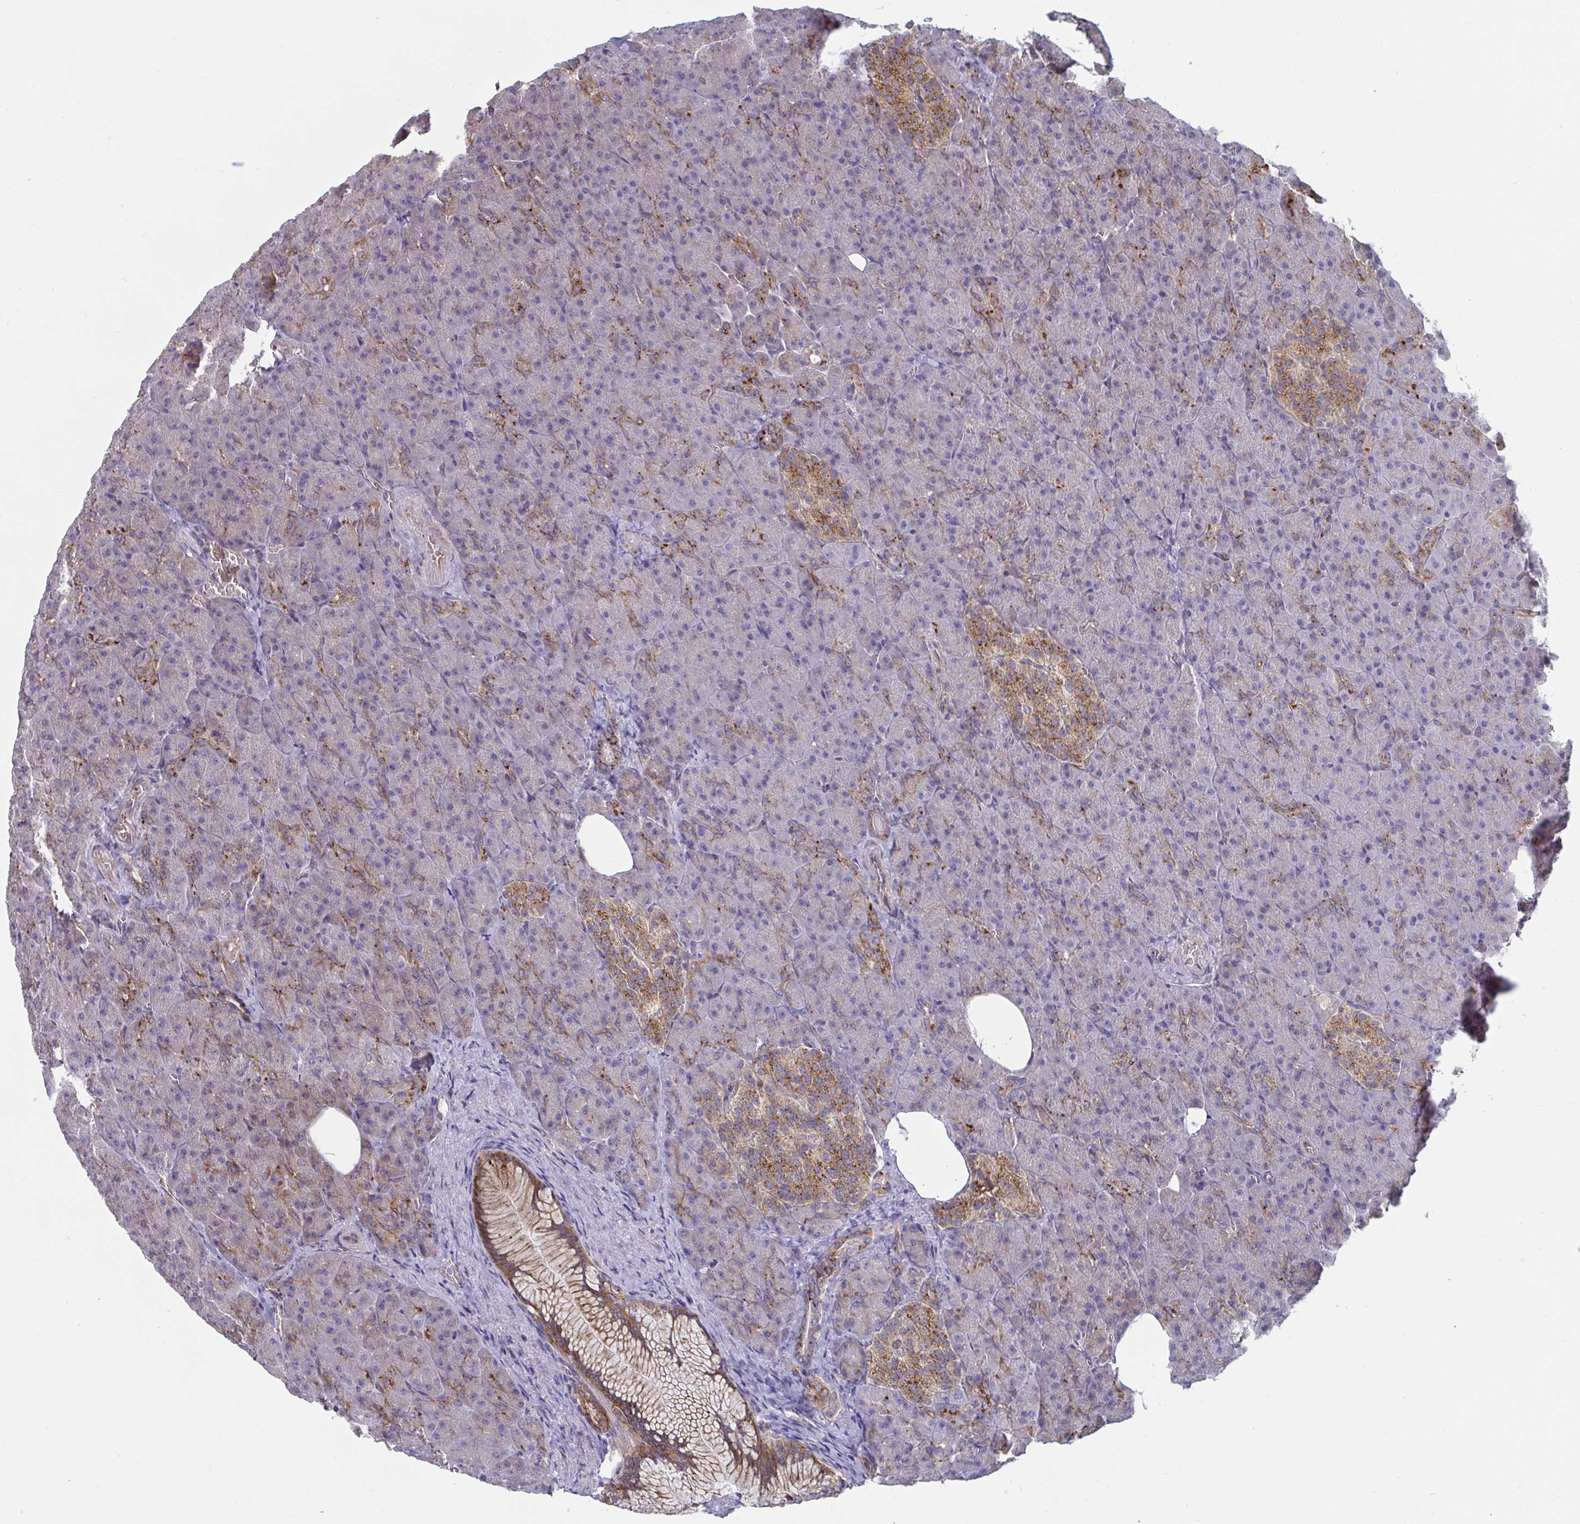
{"staining": {"intensity": "moderate", "quantity": "<25%", "location": "cytoplasmic/membranous"}, "tissue": "pancreas", "cell_type": "Exocrine glandular cells", "image_type": "normal", "snomed": [{"axis": "morphology", "description": "Normal tissue, NOS"}, {"axis": "topography", "description": "Pancreas"}], "caption": "Pancreas stained with immunohistochemistry exhibits moderate cytoplasmic/membranous staining in approximately <25% of exocrine glandular cells.", "gene": "SLC9A6", "patient": {"sex": "female", "age": 74}}